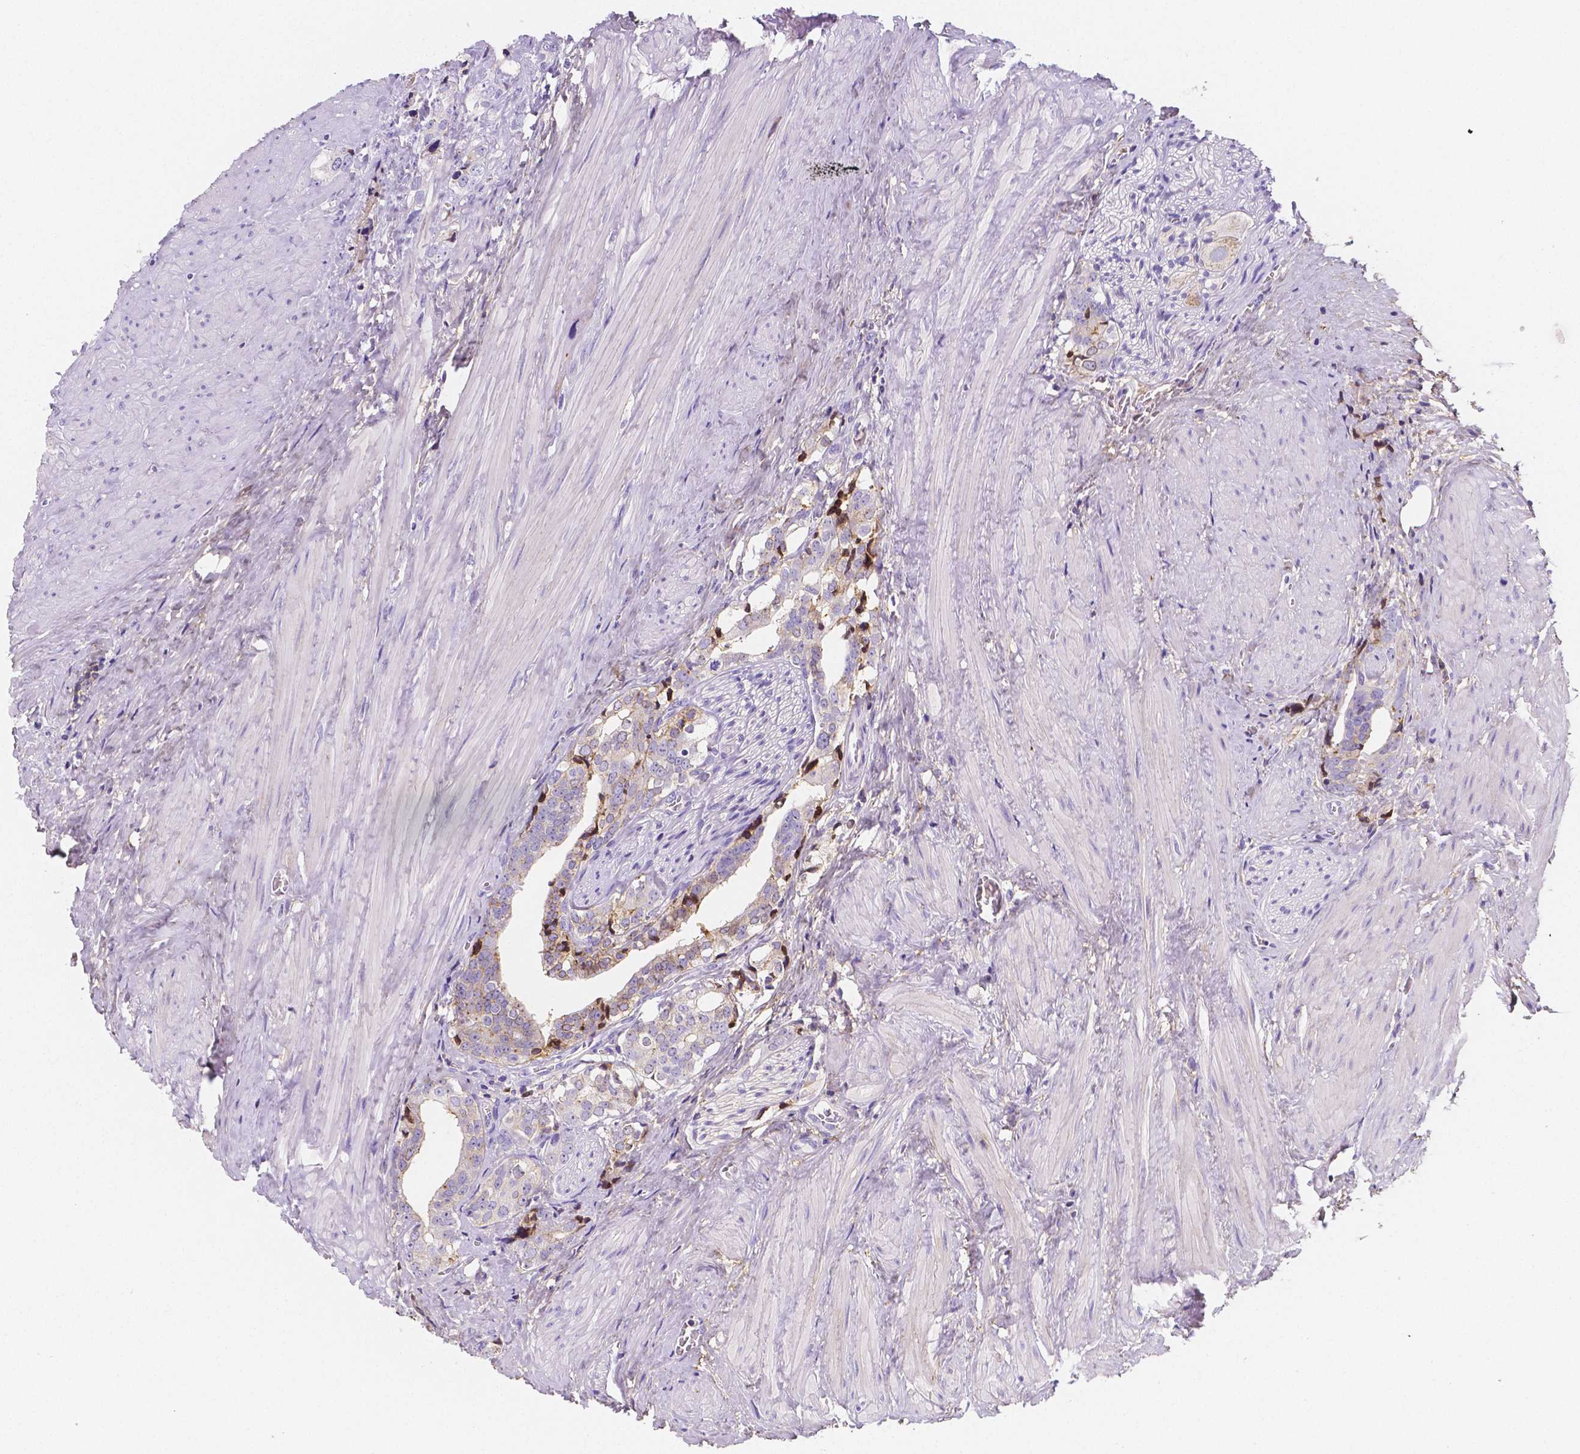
{"staining": {"intensity": "negative", "quantity": "none", "location": "none"}, "tissue": "prostate cancer", "cell_type": "Tumor cells", "image_type": "cancer", "snomed": [{"axis": "morphology", "description": "Adenocarcinoma, NOS"}, {"axis": "topography", "description": "Prostate and seminal vesicle, NOS"}], "caption": "The histopathology image demonstrates no staining of tumor cells in adenocarcinoma (prostate). Nuclei are stained in blue.", "gene": "GABRD", "patient": {"sex": "male", "age": 63}}